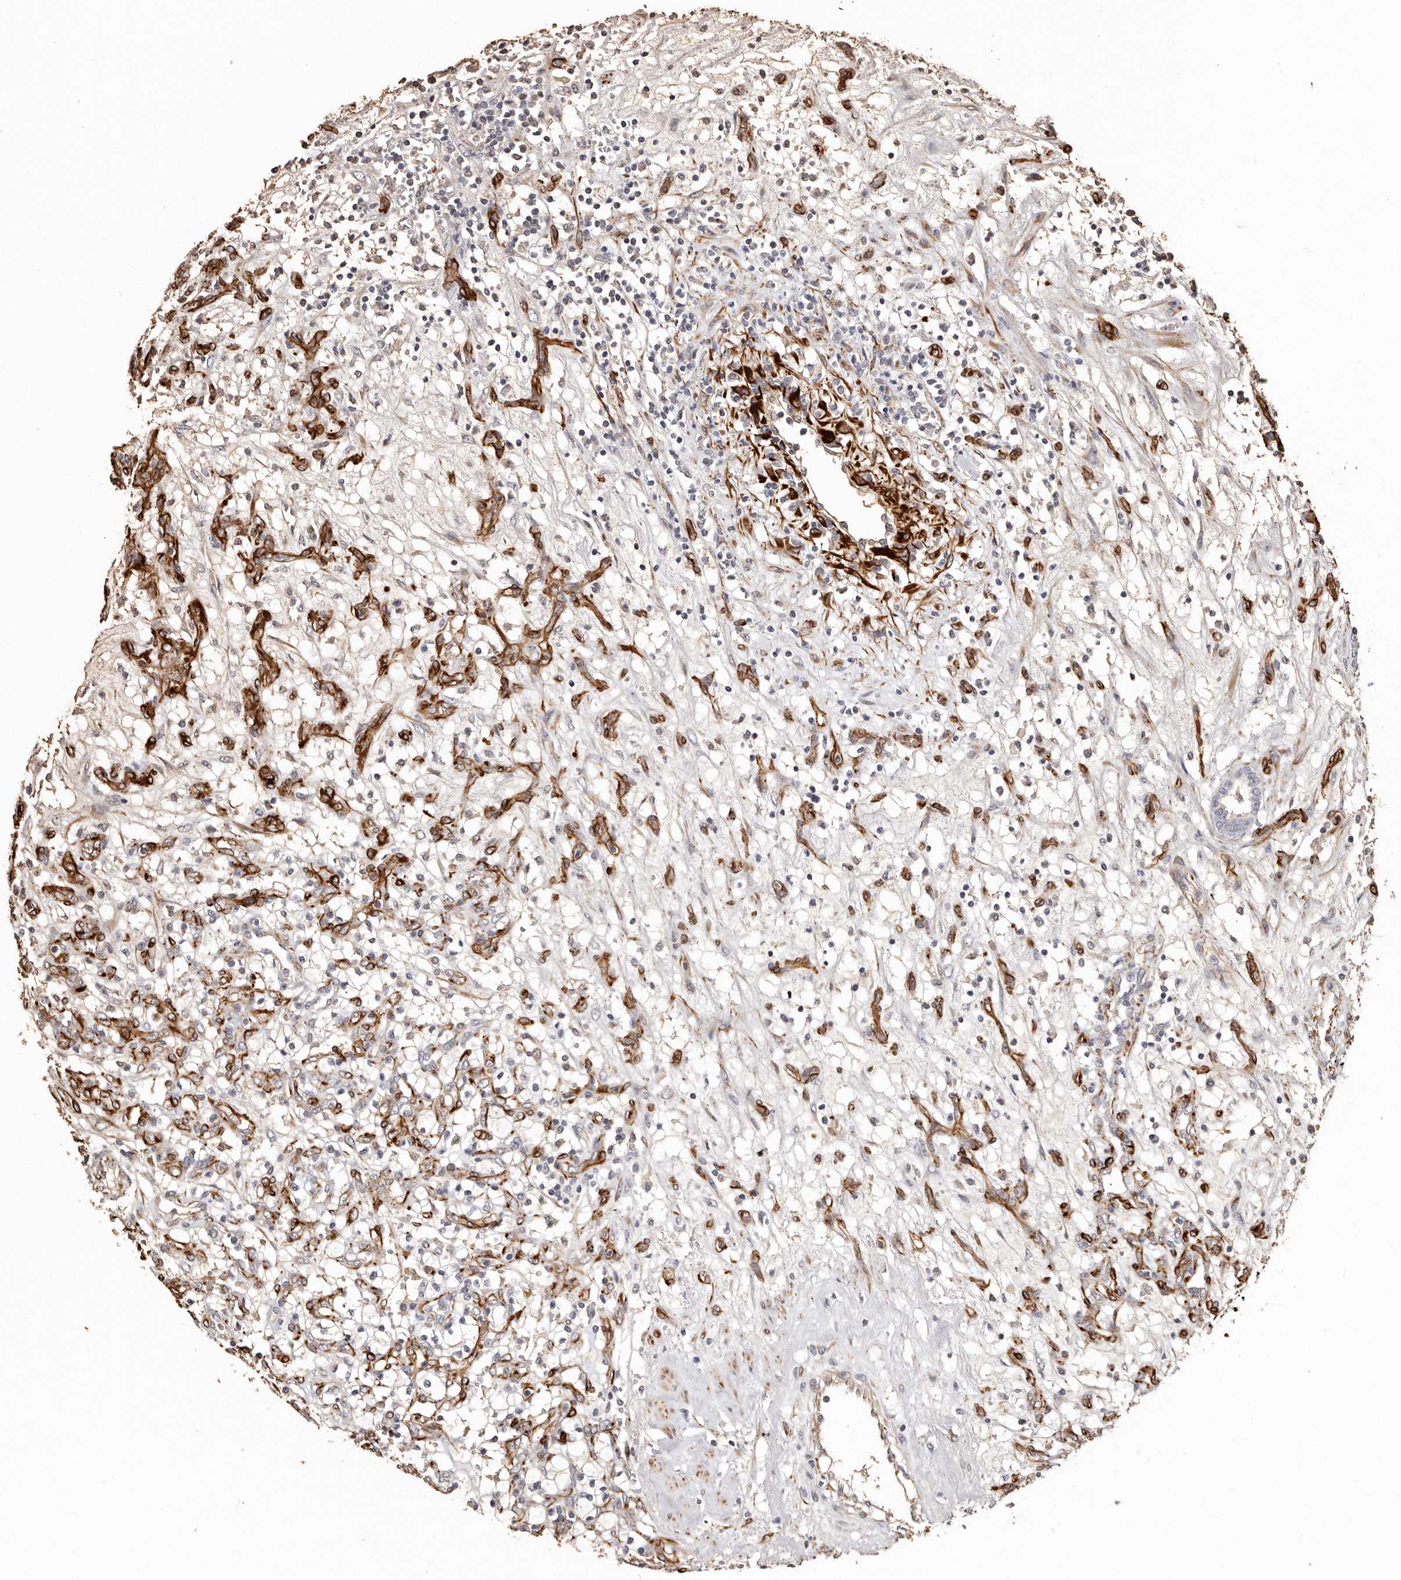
{"staining": {"intensity": "negative", "quantity": "none", "location": "none"}, "tissue": "renal cancer", "cell_type": "Tumor cells", "image_type": "cancer", "snomed": [{"axis": "morphology", "description": "Adenocarcinoma, NOS"}, {"axis": "topography", "description": "Kidney"}], "caption": "Immunohistochemistry photomicrograph of neoplastic tissue: renal cancer stained with DAB exhibits no significant protein positivity in tumor cells. (Immunohistochemistry (ihc), brightfield microscopy, high magnification).", "gene": "ZNF557", "patient": {"sex": "female", "age": 57}}